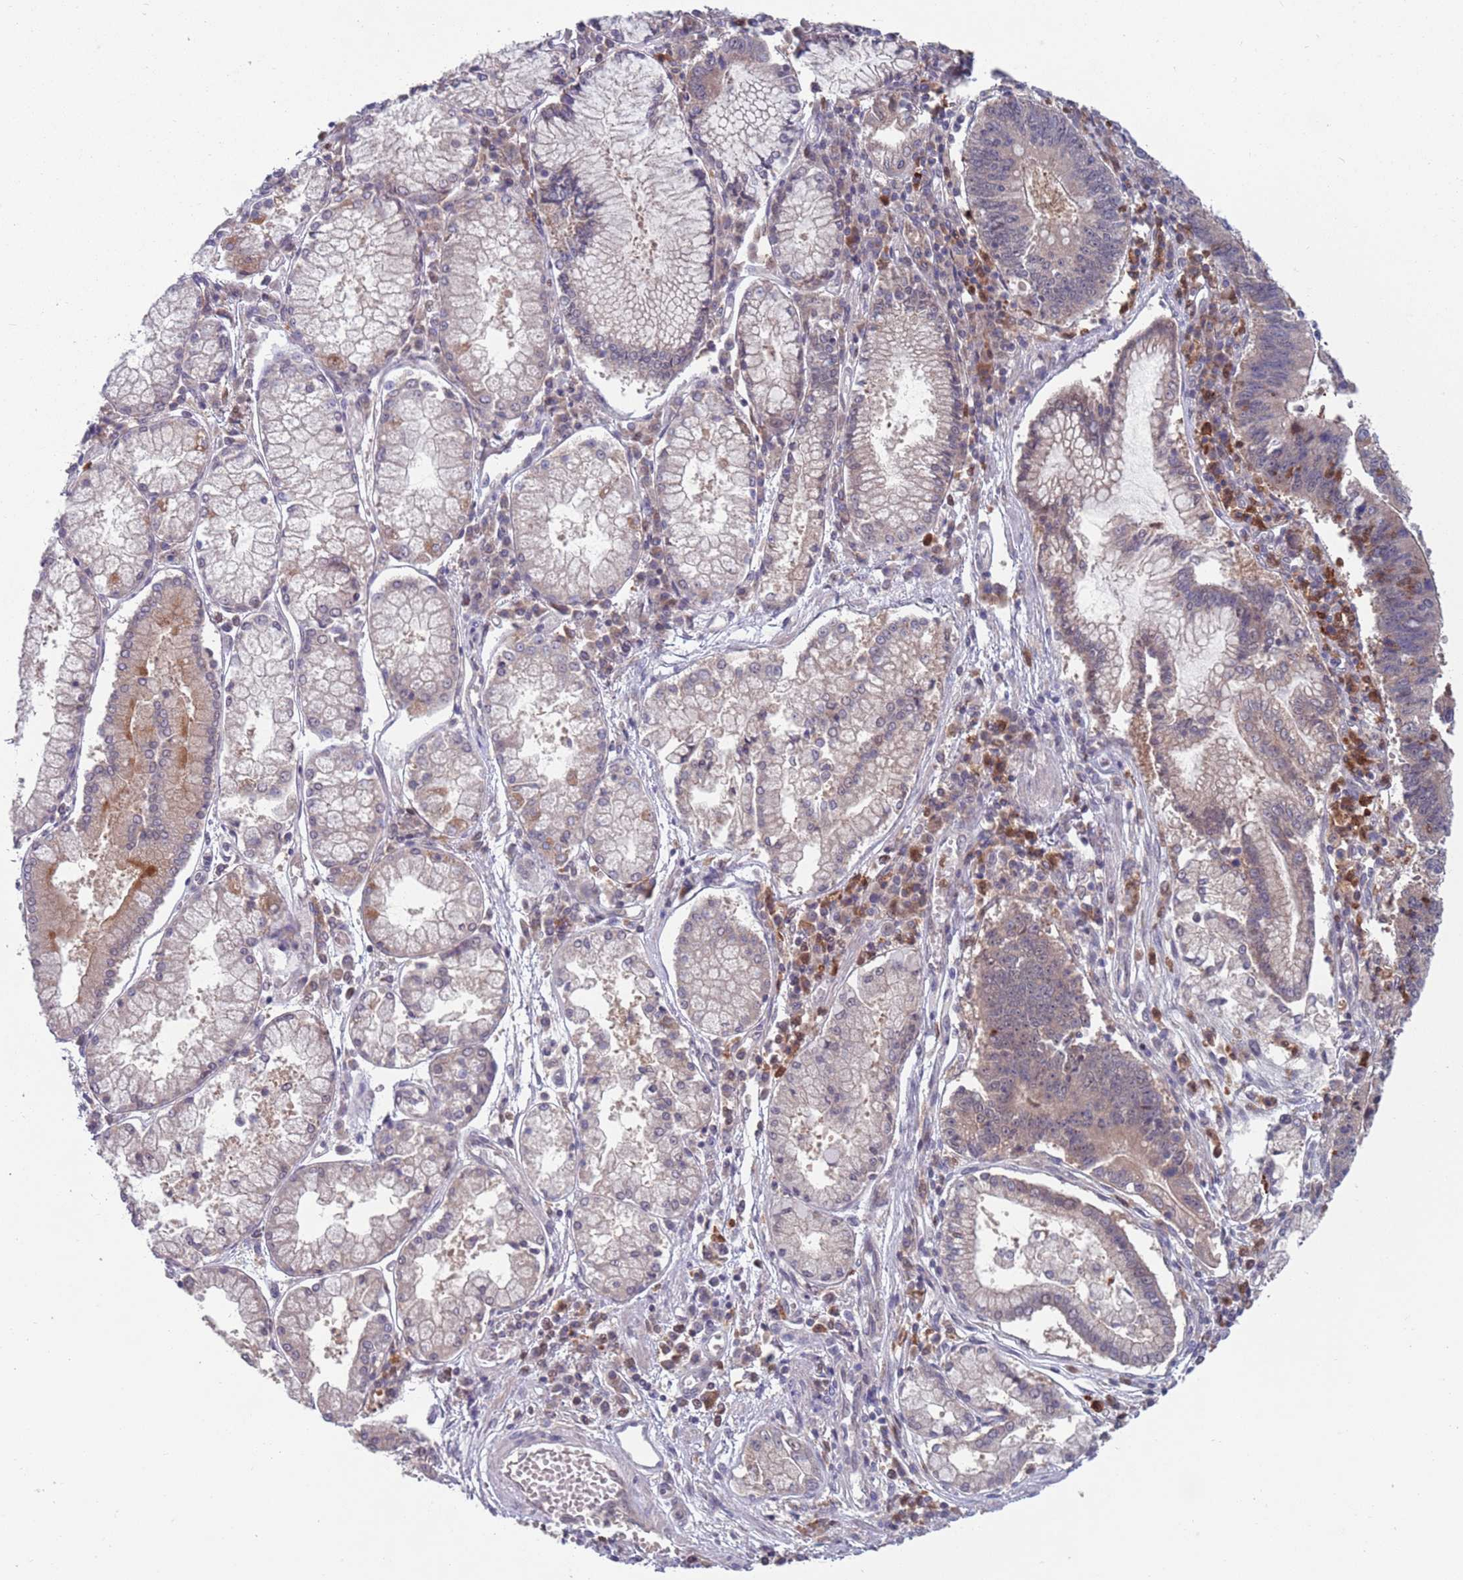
{"staining": {"intensity": "weak", "quantity": "25%-75%", "location": "cytoplasmic/membranous"}, "tissue": "stomach cancer", "cell_type": "Tumor cells", "image_type": "cancer", "snomed": [{"axis": "morphology", "description": "Adenocarcinoma, NOS"}, {"axis": "topography", "description": "Stomach"}], "caption": "Immunohistochemistry staining of stomach adenocarcinoma, which demonstrates low levels of weak cytoplasmic/membranous positivity in approximately 25%-75% of tumor cells indicating weak cytoplasmic/membranous protein staining. The staining was performed using DAB (3,3'-diaminobenzidine) (brown) for protein detection and nuclei were counterstained in hematoxylin (blue).", "gene": "TYW1", "patient": {"sex": "male", "age": 59}}